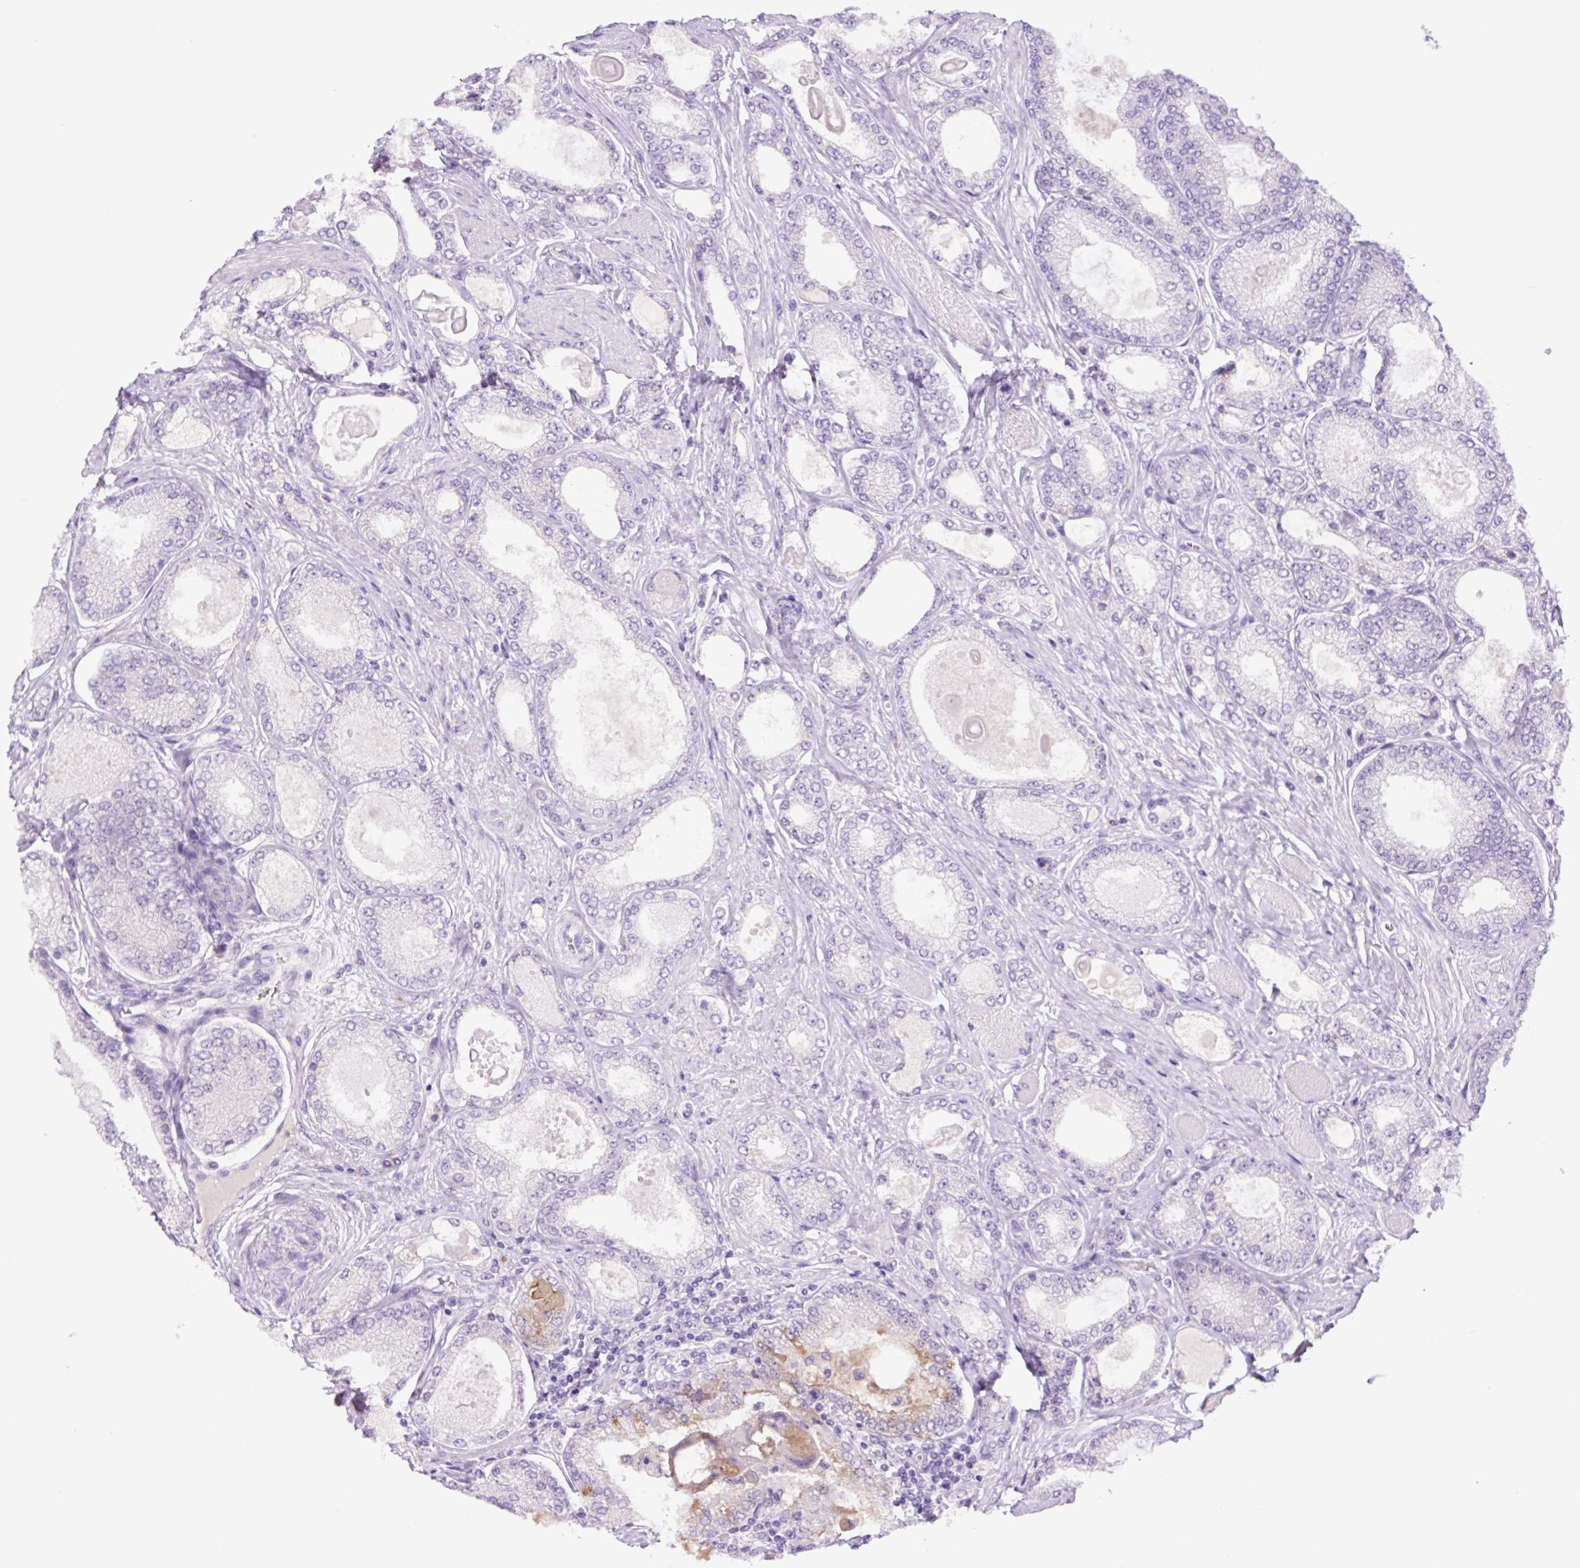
{"staining": {"intensity": "negative", "quantity": "none", "location": "none"}, "tissue": "prostate cancer", "cell_type": "Tumor cells", "image_type": "cancer", "snomed": [{"axis": "morphology", "description": "Adenocarcinoma, High grade"}, {"axis": "topography", "description": "Prostate"}], "caption": "An immunohistochemistry micrograph of prostate adenocarcinoma (high-grade) is shown. There is no staining in tumor cells of prostate adenocarcinoma (high-grade).", "gene": "MFSD3", "patient": {"sex": "male", "age": 68}}